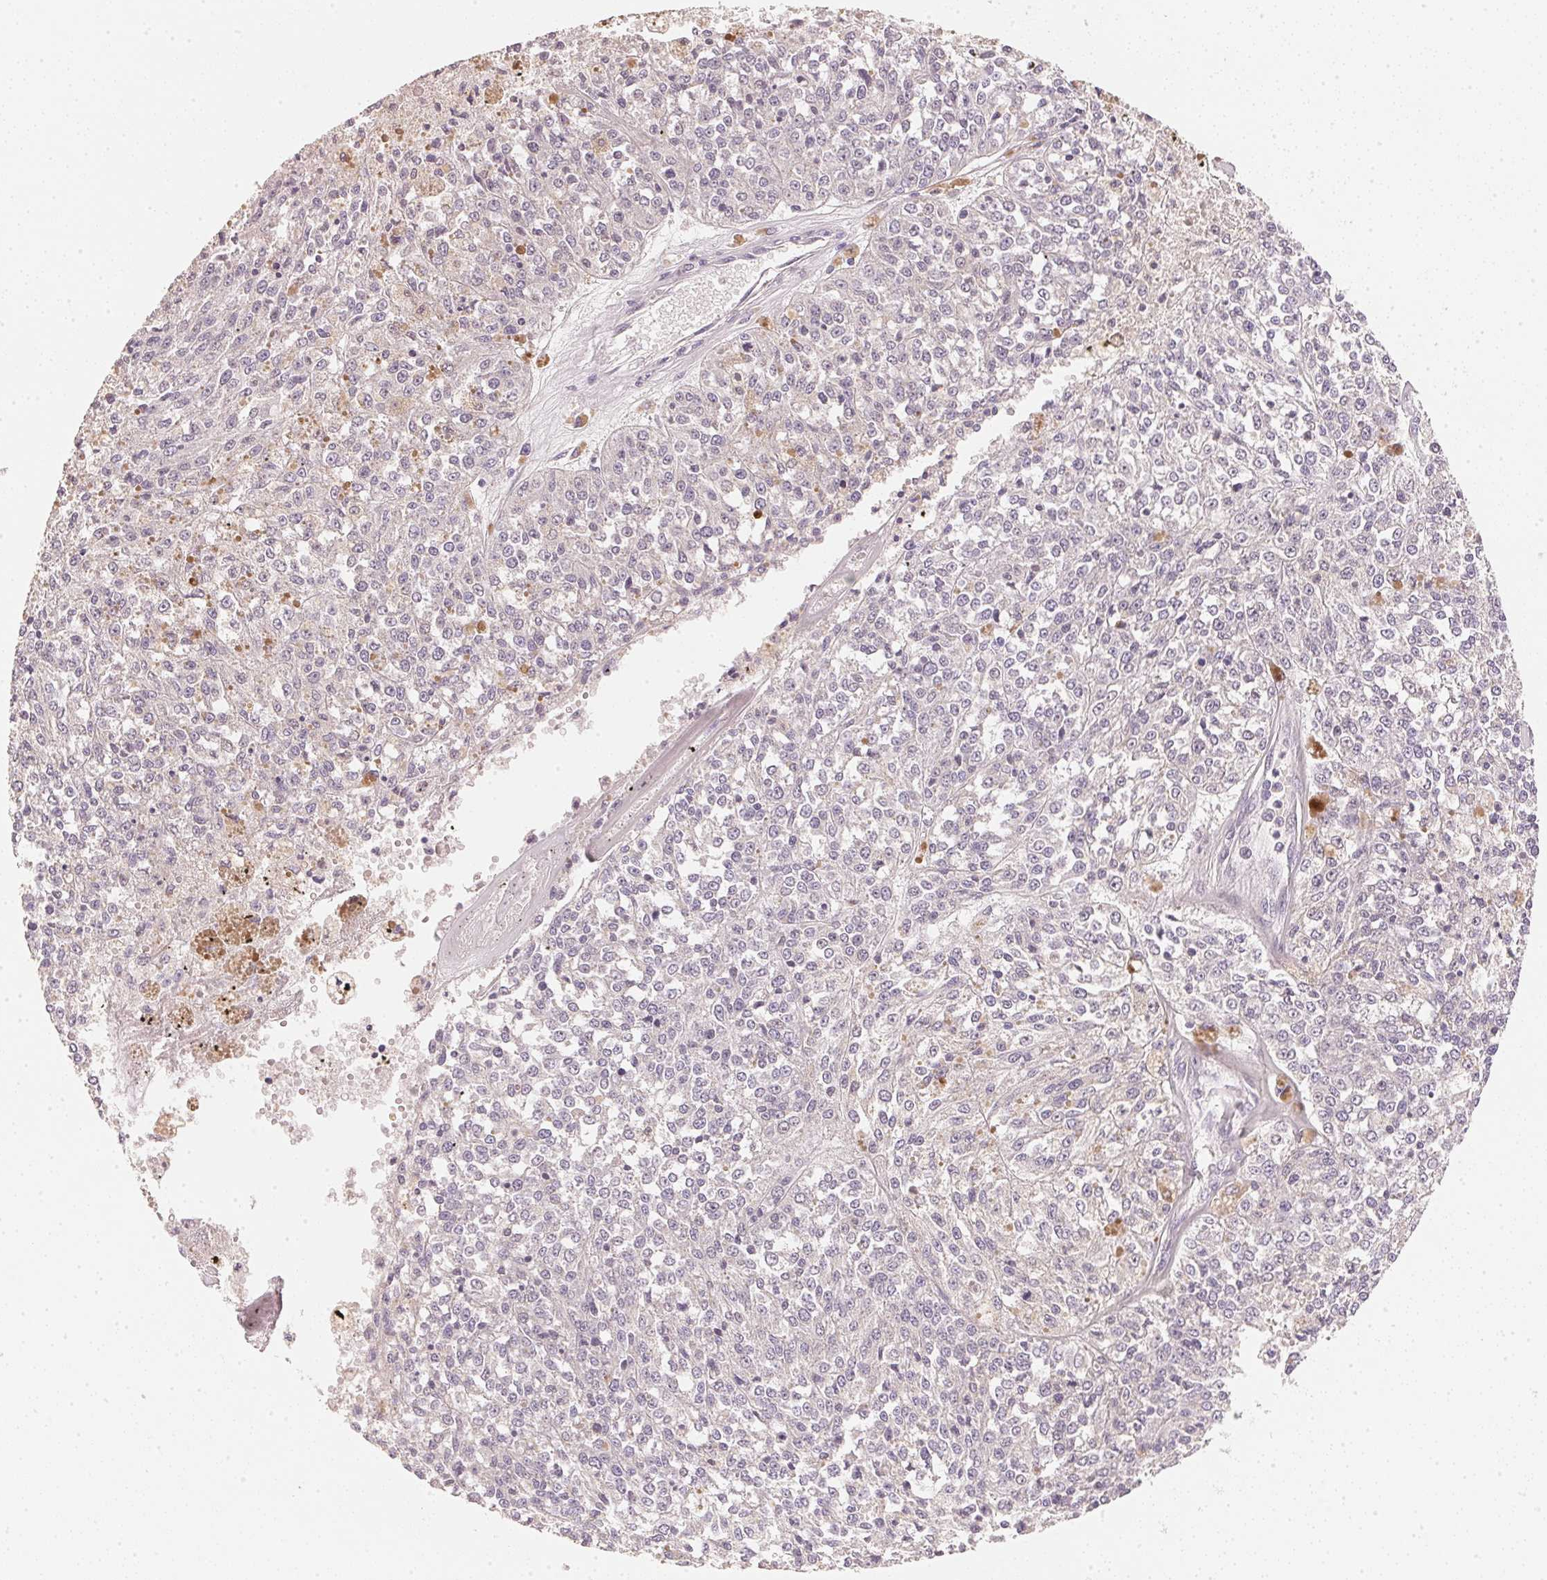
{"staining": {"intensity": "negative", "quantity": "none", "location": "none"}, "tissue": "melanoma", "cell_type": "Tumor cells", "image_type": "cancer", "snomed": [{"axis": "morphology", "description": "Malignant melanoma, Metastatic site"}, {"axis": "topography", "description": "Lymph node"}], "caption": "The image demonstrates no staining of tumor cells in malignant melanoma (metastatic site).", "gene": "DHCR24", "patient": {"sex": "female", "age": 64}}